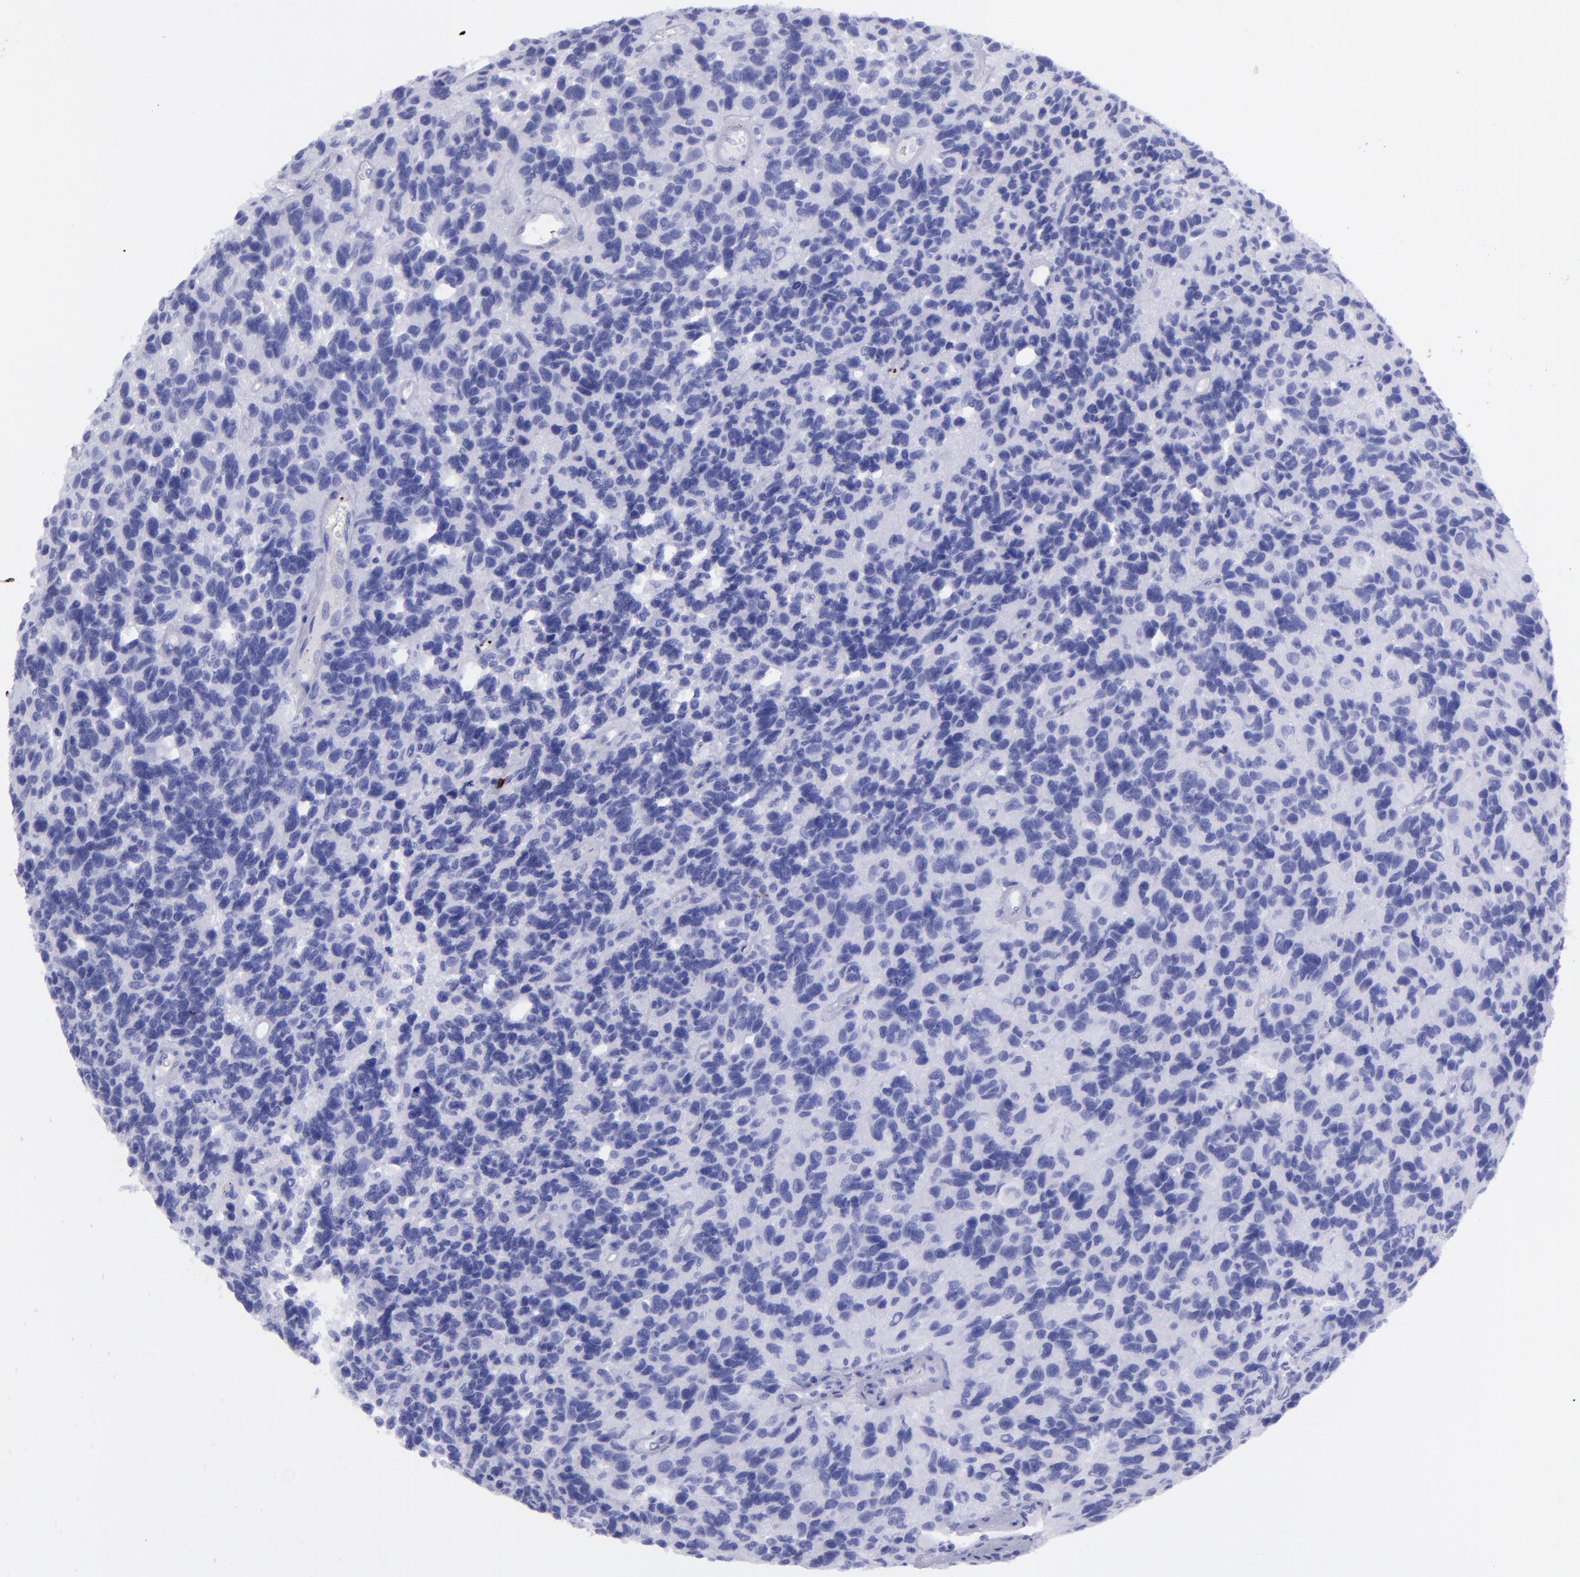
{"staining": {"intensity": "negative", "quantity": "none", "location": "none"}, "tissue": "glioma", "cell_type": "Tumor cells", "image_type": "cancer", "snomed": [{"axis": "morphology", "description": "Glioma, malignant, High grade"}, {"axis": "topography", "description": "Brain"}], "caption": "Protein analysis of malignant high-grade glioma reveals no significant positivity in tumor cells.", "gene": "EFCAB13", "patient": {"sex": "male", "age": 77}}